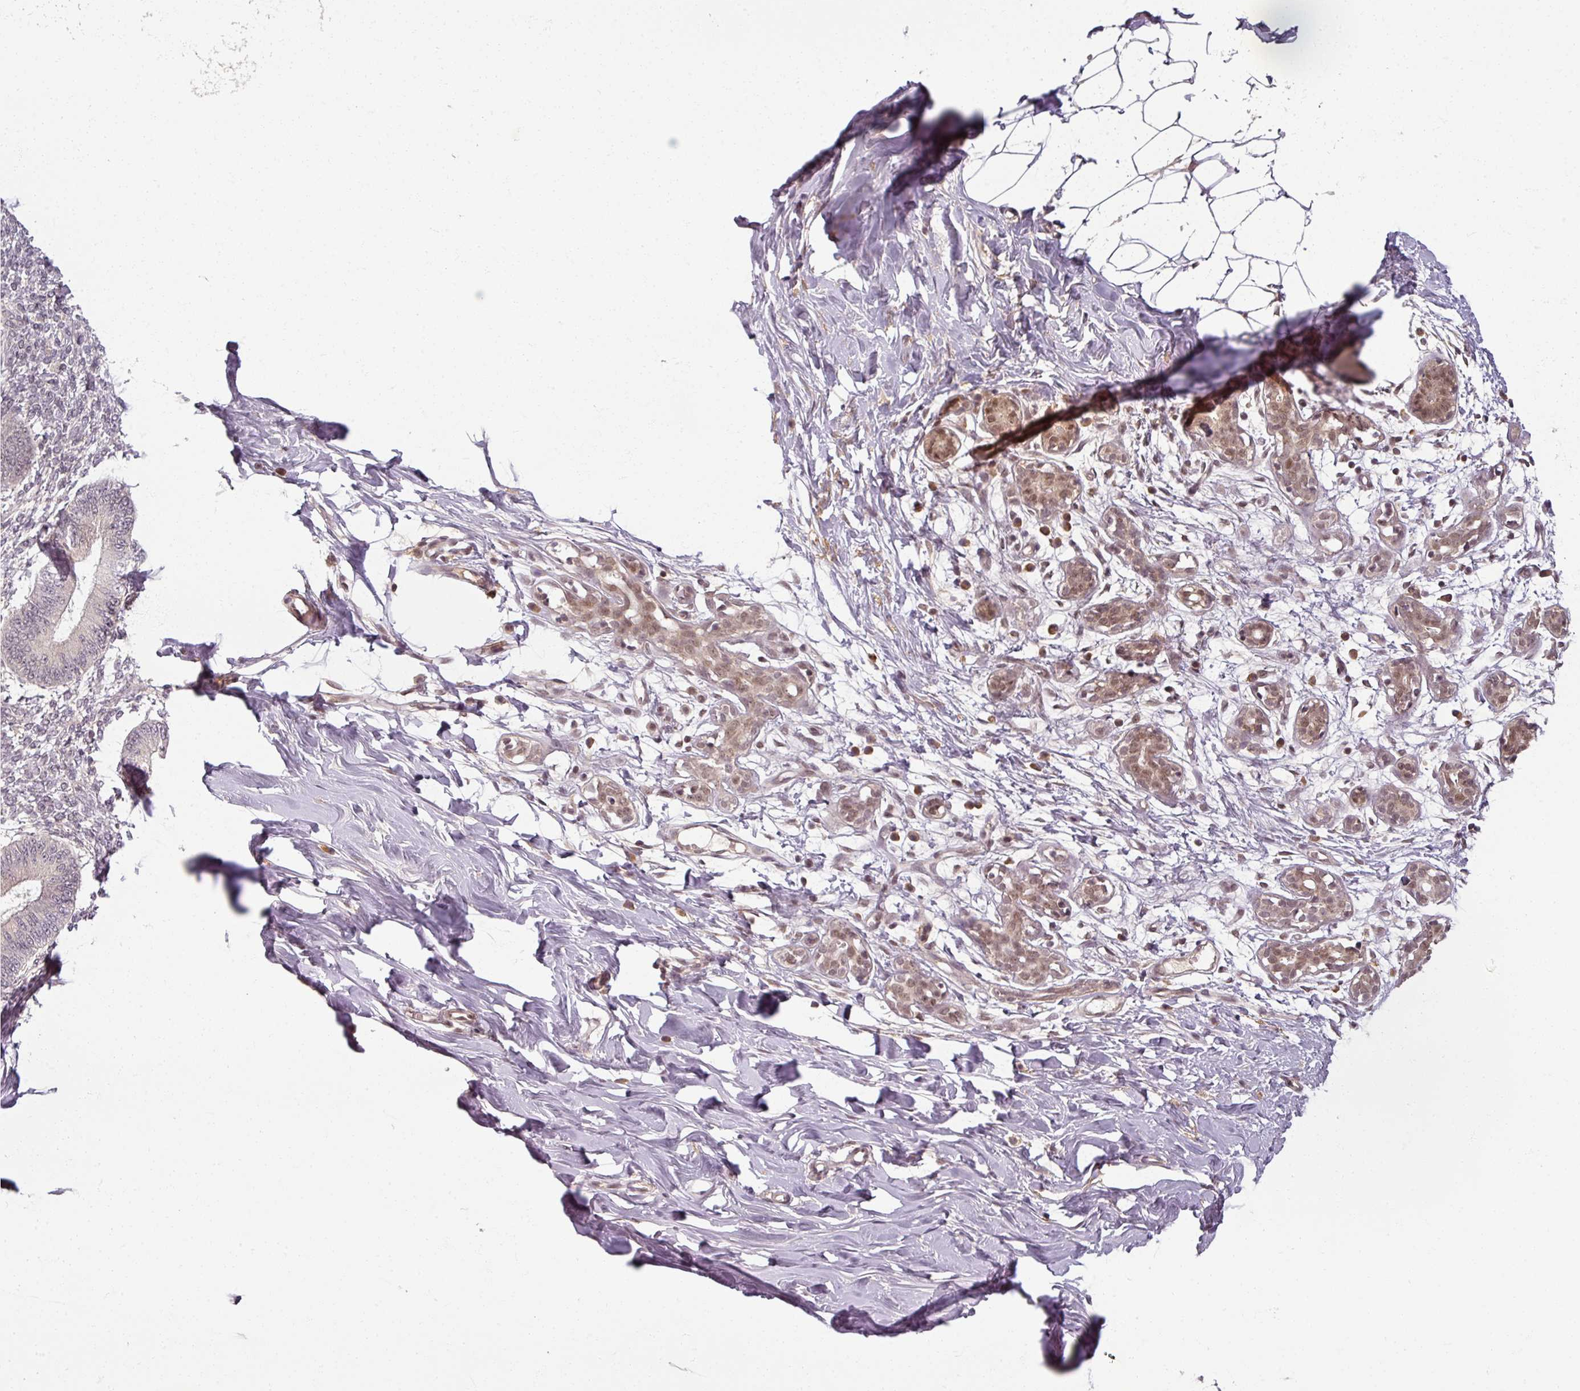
{"staining": {"intensity": "negative", "quantity": "none", "location": "none"}, "tissue": "breast", "cell_type": "Adipocytes", "image_type": "normal", "snomed": [{"axis": "morphology", "description": "Normal tissue, NOS"}, {"axis": "topography", "description": "Breast"}], "caption": "High power microscopy micrograph of an IHC image of unremarkable breast, revealing no significant positivity in adipocytes.", "gene": "POLR2G", "patient": {"sex": "female", "age": 27}}